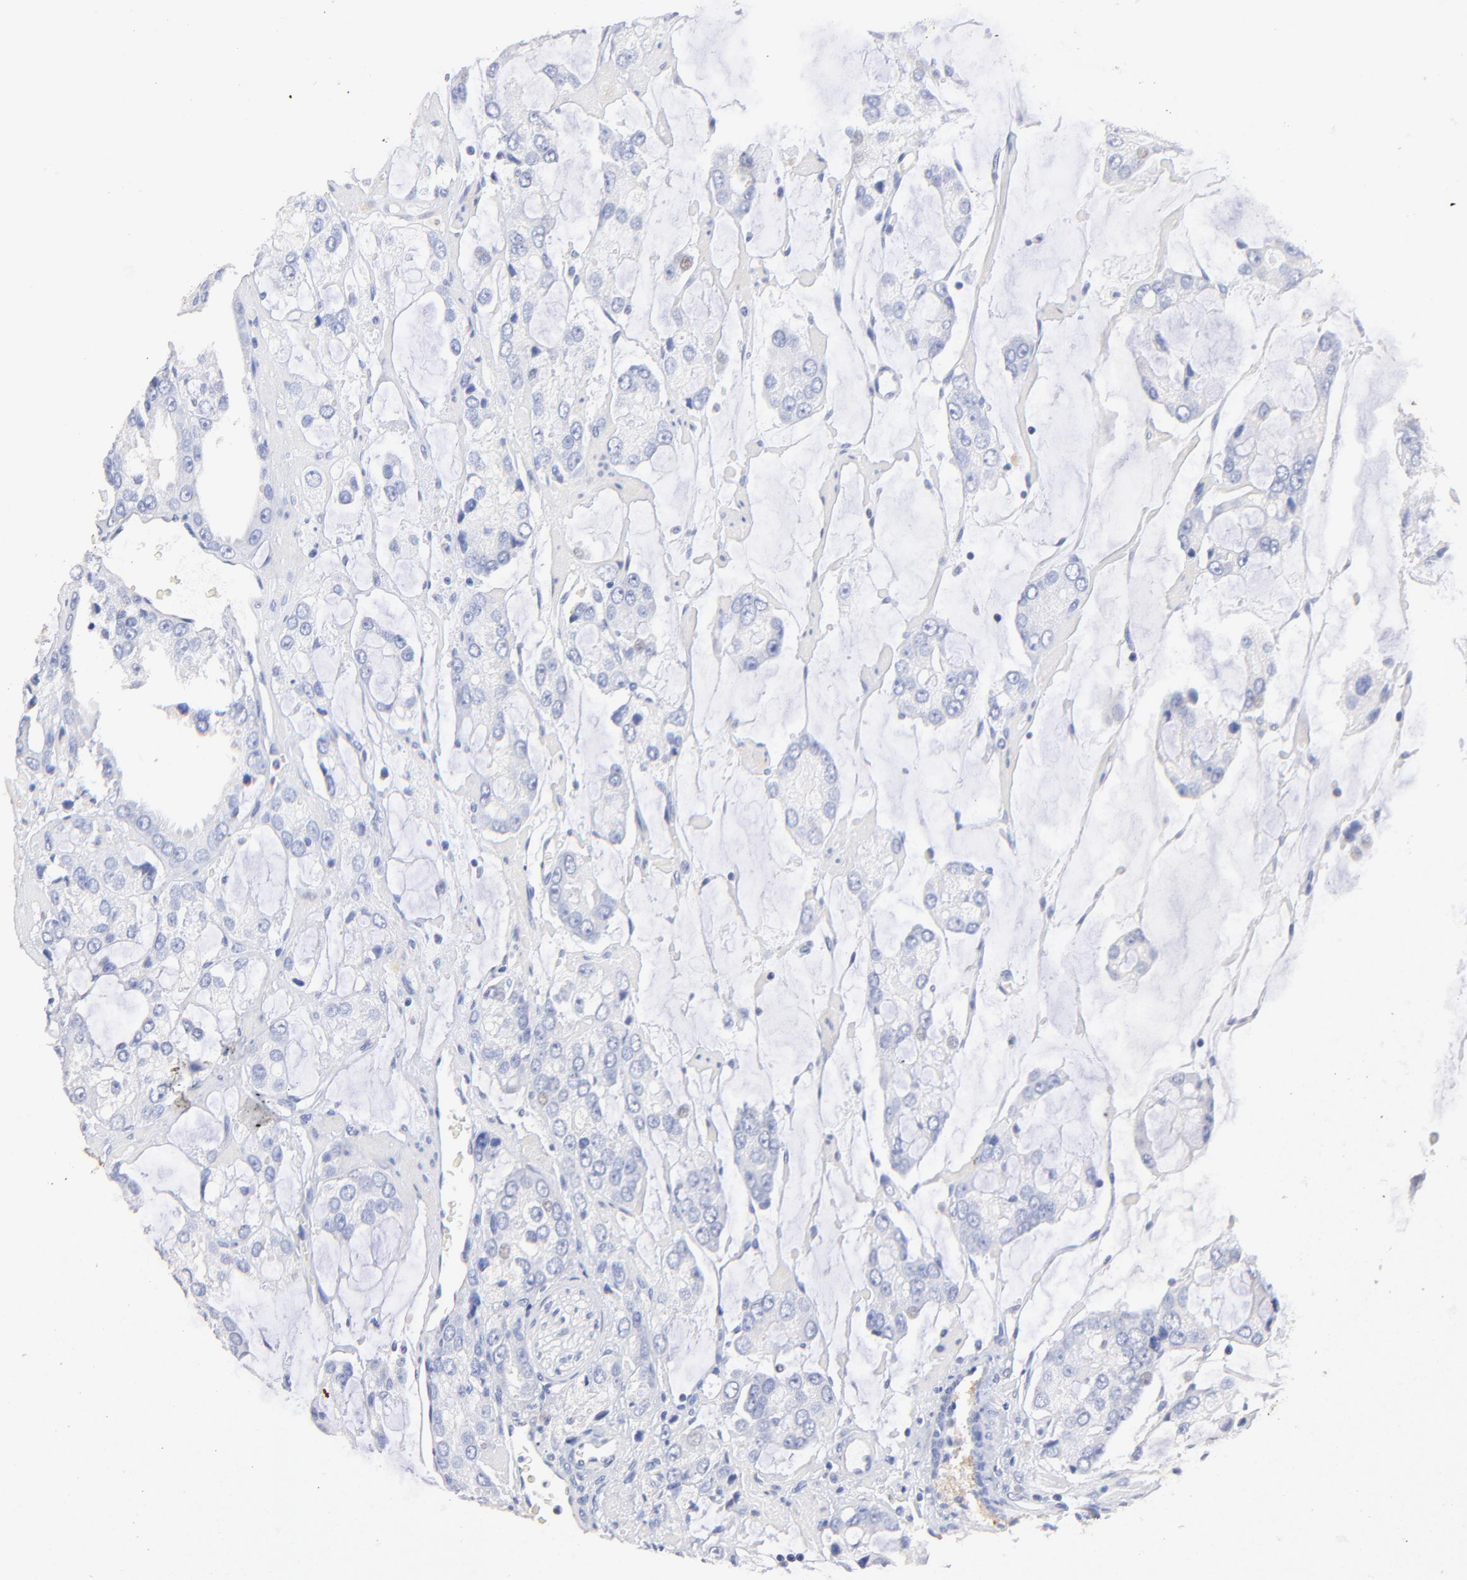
{"staining": {"intensity": "negative", "quantity": "none", "location": "none"}, "tissue": "prostate cancer", "cell_type": "Tumor cells", "image_type": "cancer", "snomed": [{"axis": "morphology", "description": "Adenocarcinoma, High grade"}, {"axis": "topography", "description": "Prostate"}], "caption": "There is no significant staining in tumor cells of prostate cancer.", "gene": "HORMAD2", "patient": {"sex": "male", "age": 67}}